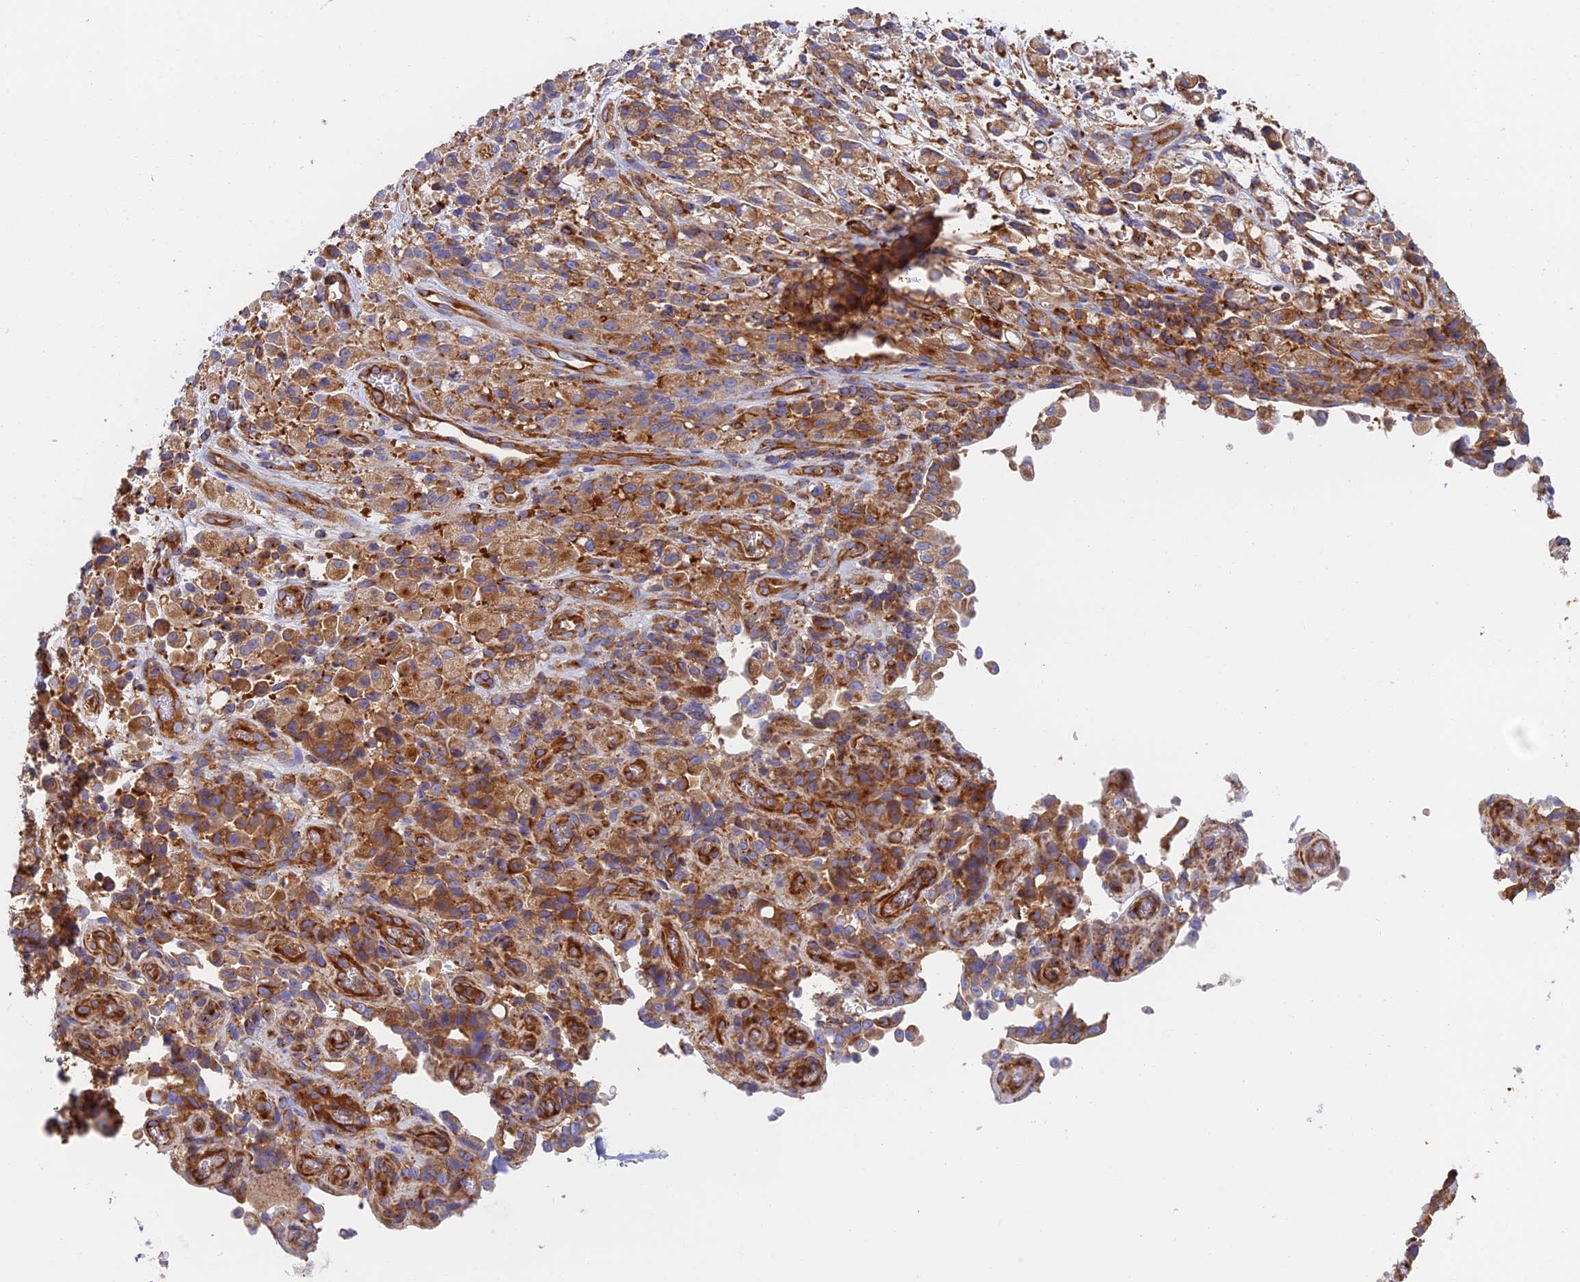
{"staining": {"intensity": "moderate", "quantity": ">75%", "location": "cytoplasmic/membranous"}, "tissue": "stomach cancer", "cell_type": "Tumor cells", "image_type": "cancer", "snomed": [{"axis": "morphology", "description": "Adenocarcinoma, NOS"}, {"axis": "topography", "description": "Stomach"}], "caption": "DAB immunohistochemical staining of human adenocarcinoma (stomach) reveals moderate cytoplasmic/membranous protein staining in approximately >75% of tumor cells.", "gene": "DCTN2", "patient": {"sex": "female", "age": 60}}